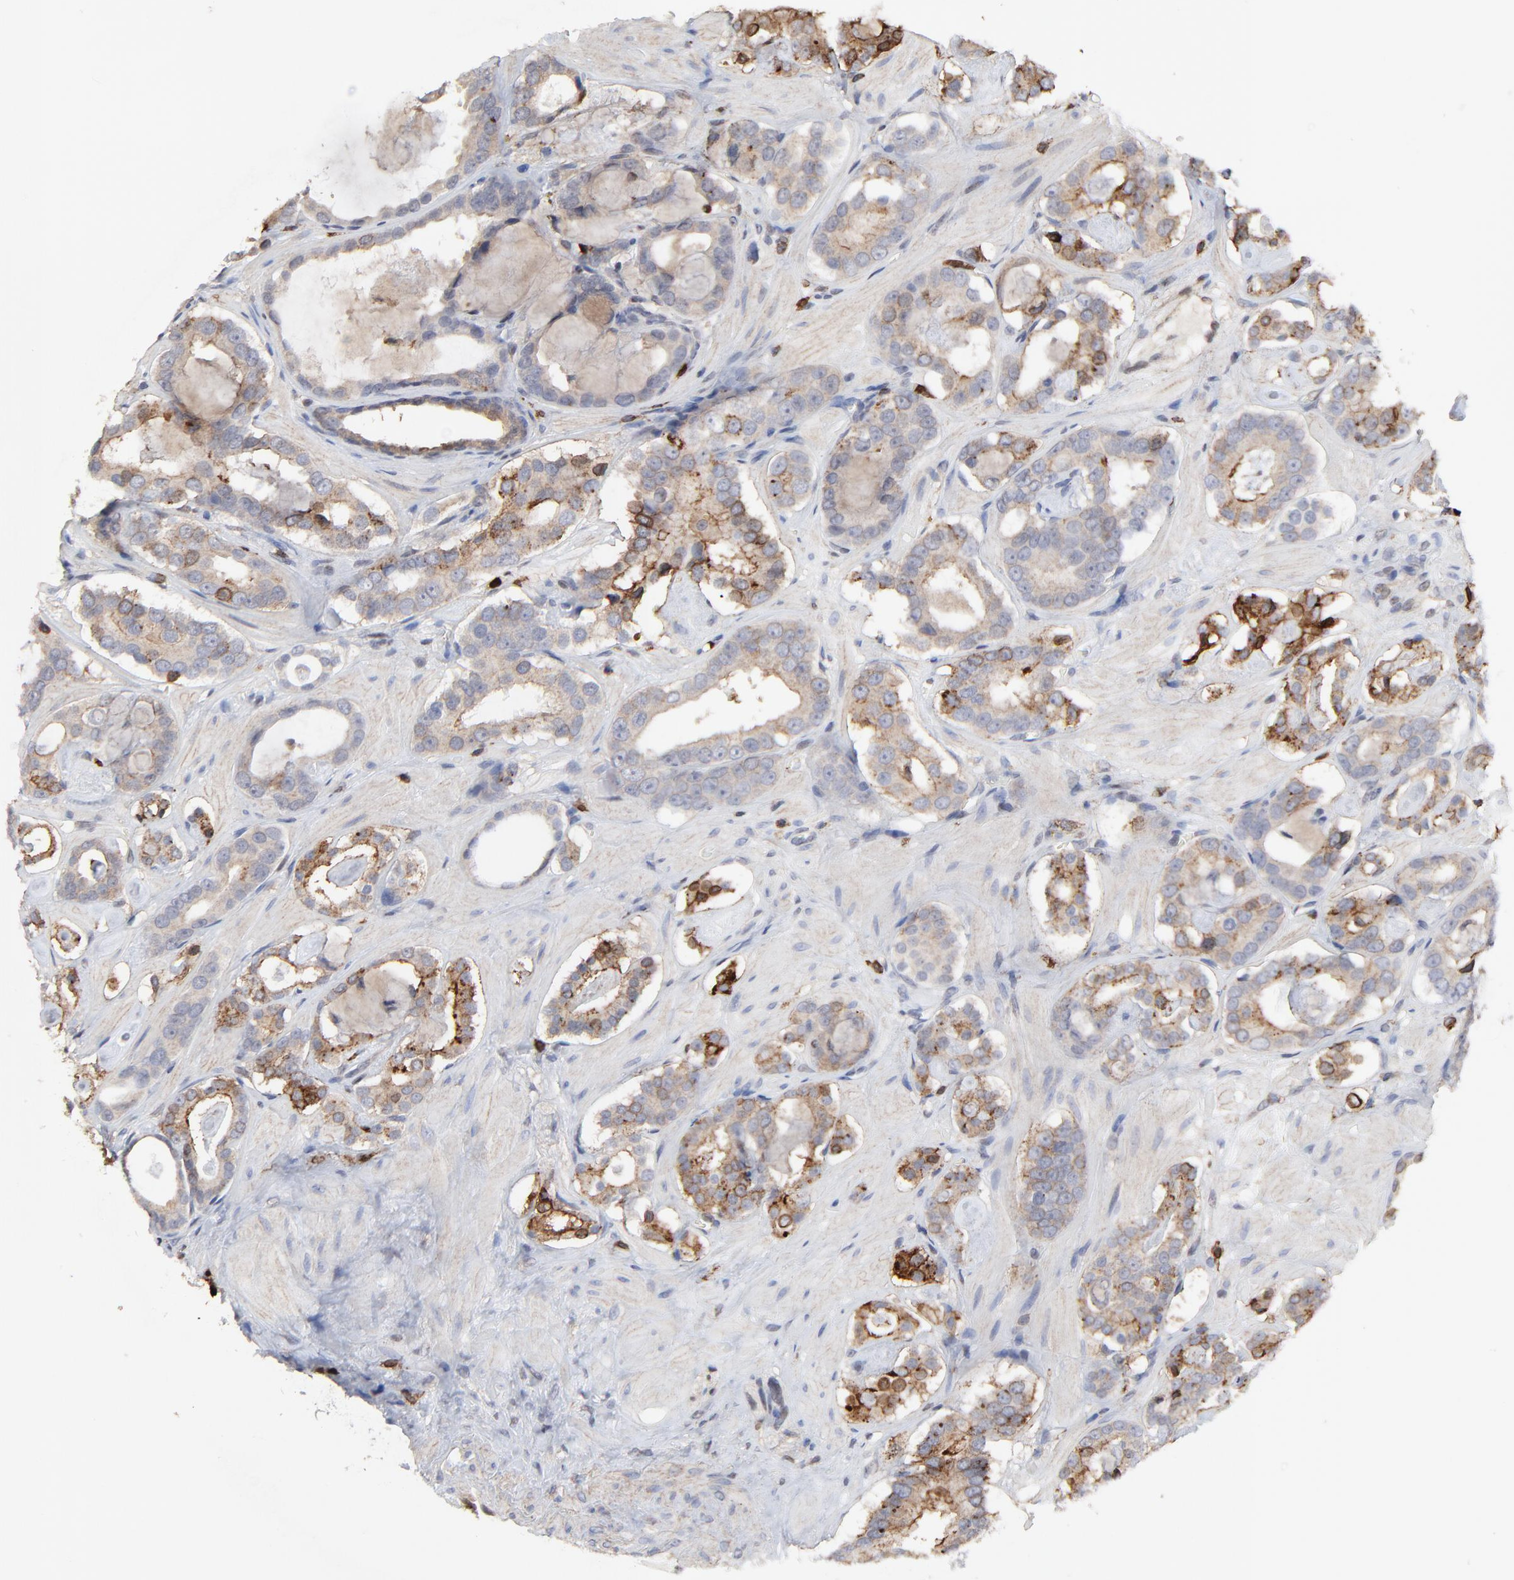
{"staining": {"intensity": "weak", "quantity": ">75%", "location": "cytoplasmic/membranous"}, "tissue": "prostate cancer", "cell_type": "Tumor cells", "image_type": "cancer", "snomed": [{"axis": "morphology", "description": "Adenocarcinoma, Low grade"}, {"axis": "topography", "description": "Prostate"}], "caption": "The micrograph shows staining of adenocarcinoma (low-grade) (prostate), revealing weak cytoplasmic/membranous protein staining (brown color) within tumor cells.", "gene": "SLC6A14", "patient": {"sex": "male", "age": 57}}